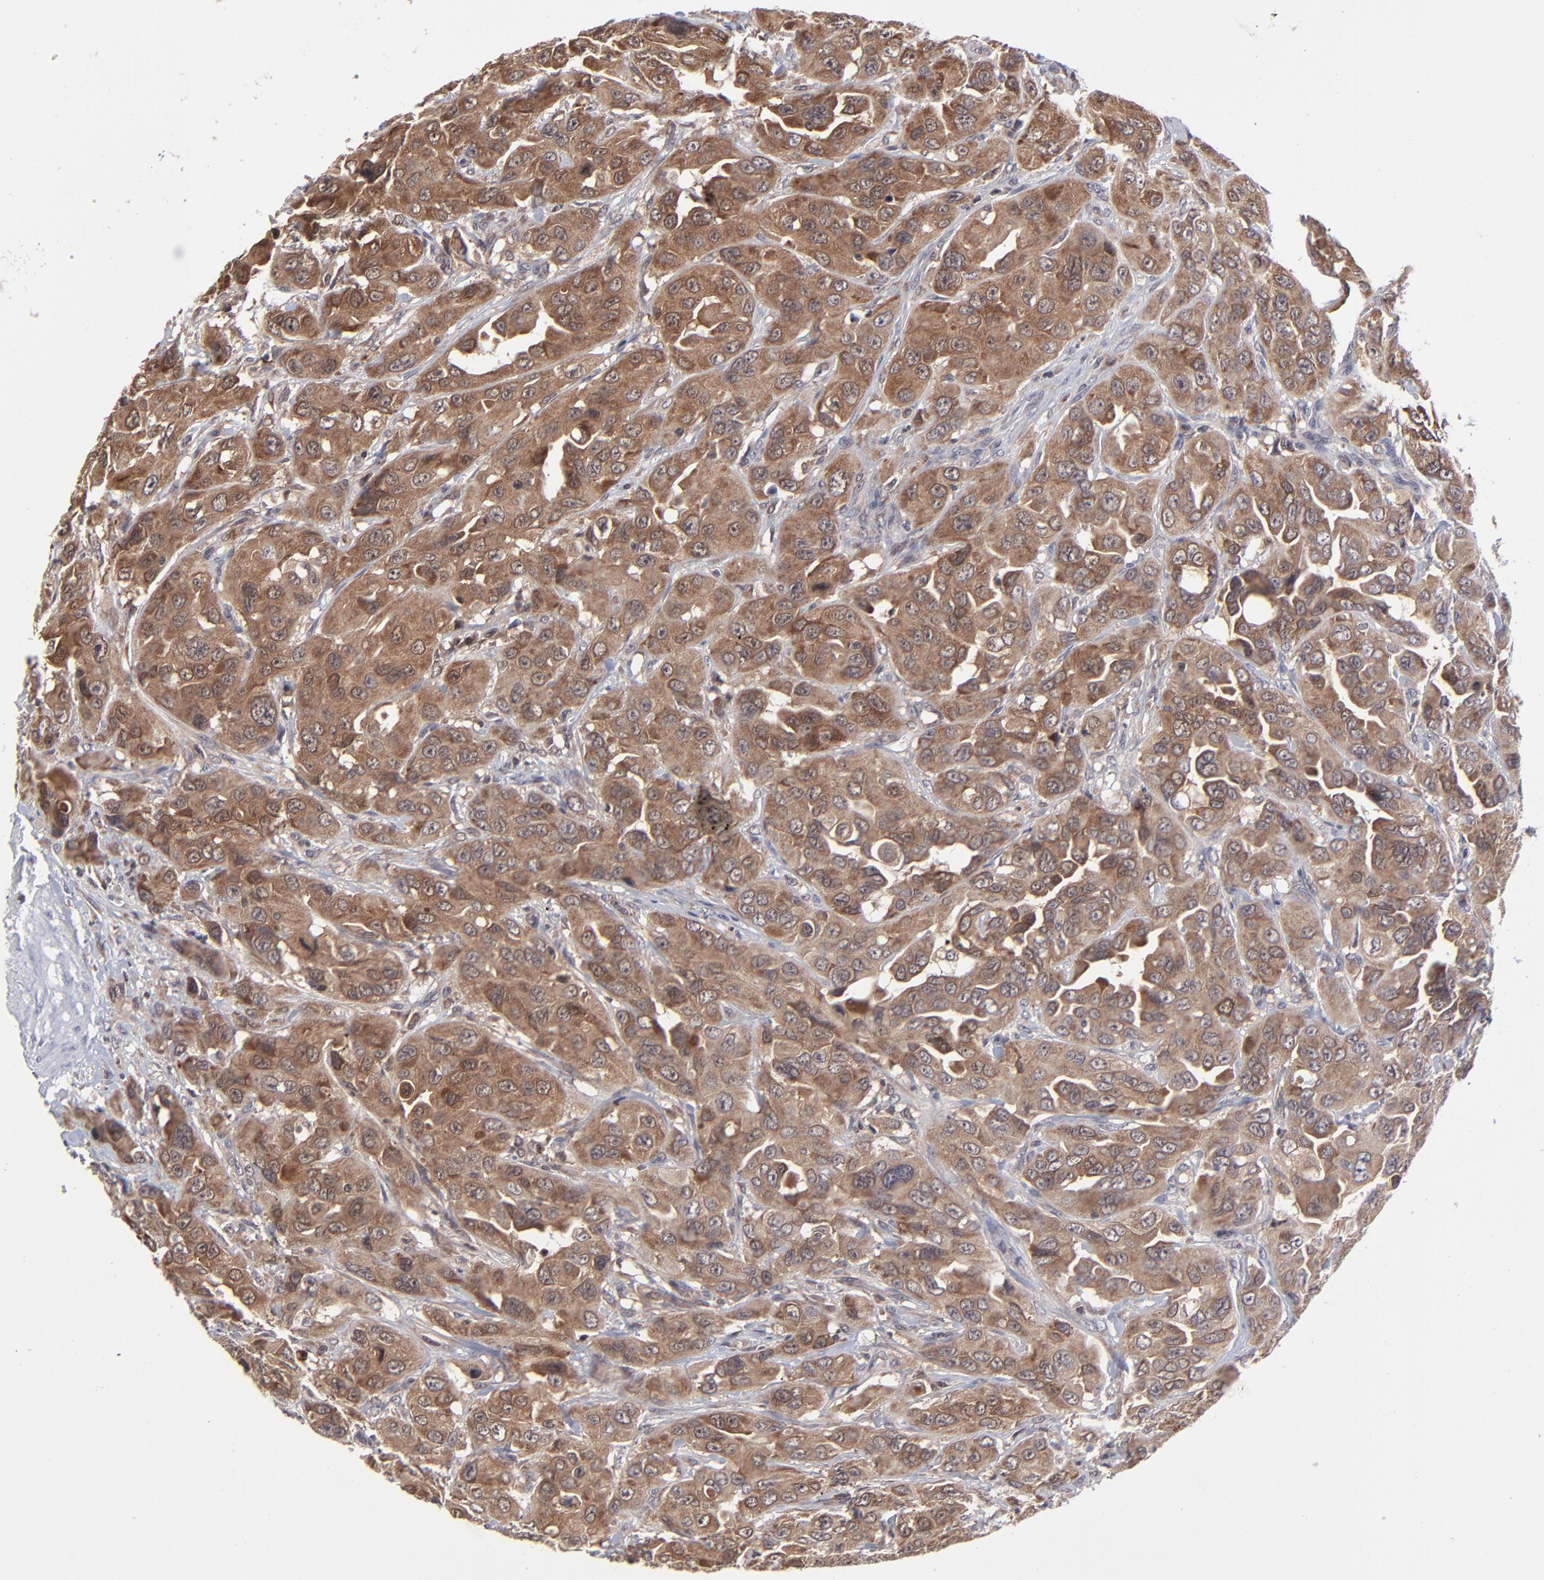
{"staining": {"intensity": "strong", "quantity": ">75%", "location": "cytoplasmic/membranous"}, "tissue": "urothelial cancer", "cell_type": "Tumor cells", "image_type": "cancer", "snomed": [{"axis": "morphology", "description": "Urothelial carcinoma, High grade"}, {"axis": "topography", "description": "Urinary bladder"}], "caption": "This is a histology image of immunohistochemistry (IHC) staining of high-grade urothelial carcinoma, which shows strong expression in the cytoplasmic/membranous of tumor cells.", "gene": "UBE2L6", "patient": {"sex": "male", "age": 73}}